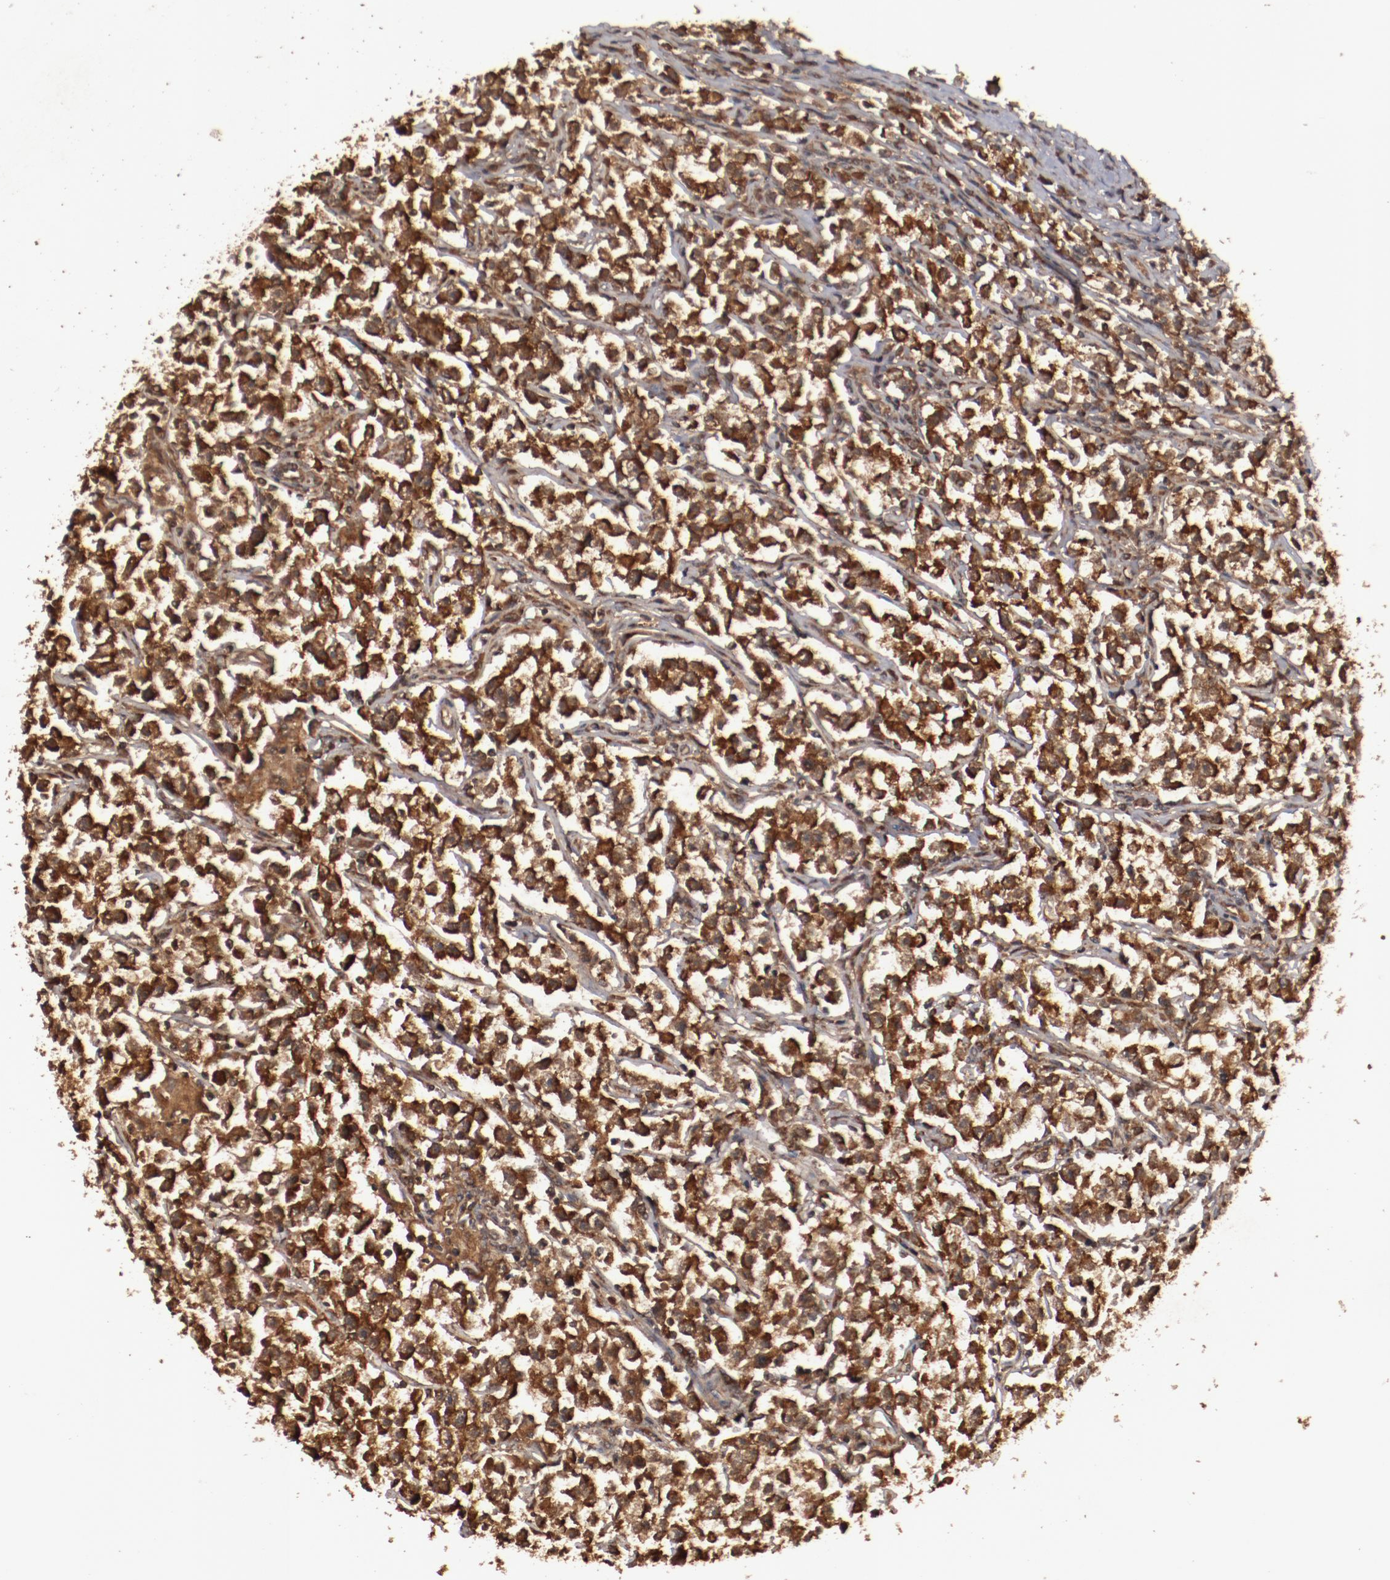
{"staining": {"intensity": "strong", "quantity": ">75%", "location": "cytoplasmic/membranous"}, "tissue": "testis cancer", "cell_type": "Tumor cells", "image_type": "cancer", "snomed": [{"axis": "morphology", "description": "Seminoma, NOS"}, {"axis": "topography", "description": "Testis"}], "caption": "Strong cytoplasmic/membranous positivity for a protein is identified in about >75% of tumor cells of testis cancer (seminoma) using immunohistochemistry (IHC).", "gene": "TENM1", "patient": {"sex": "male", "age": 33}}